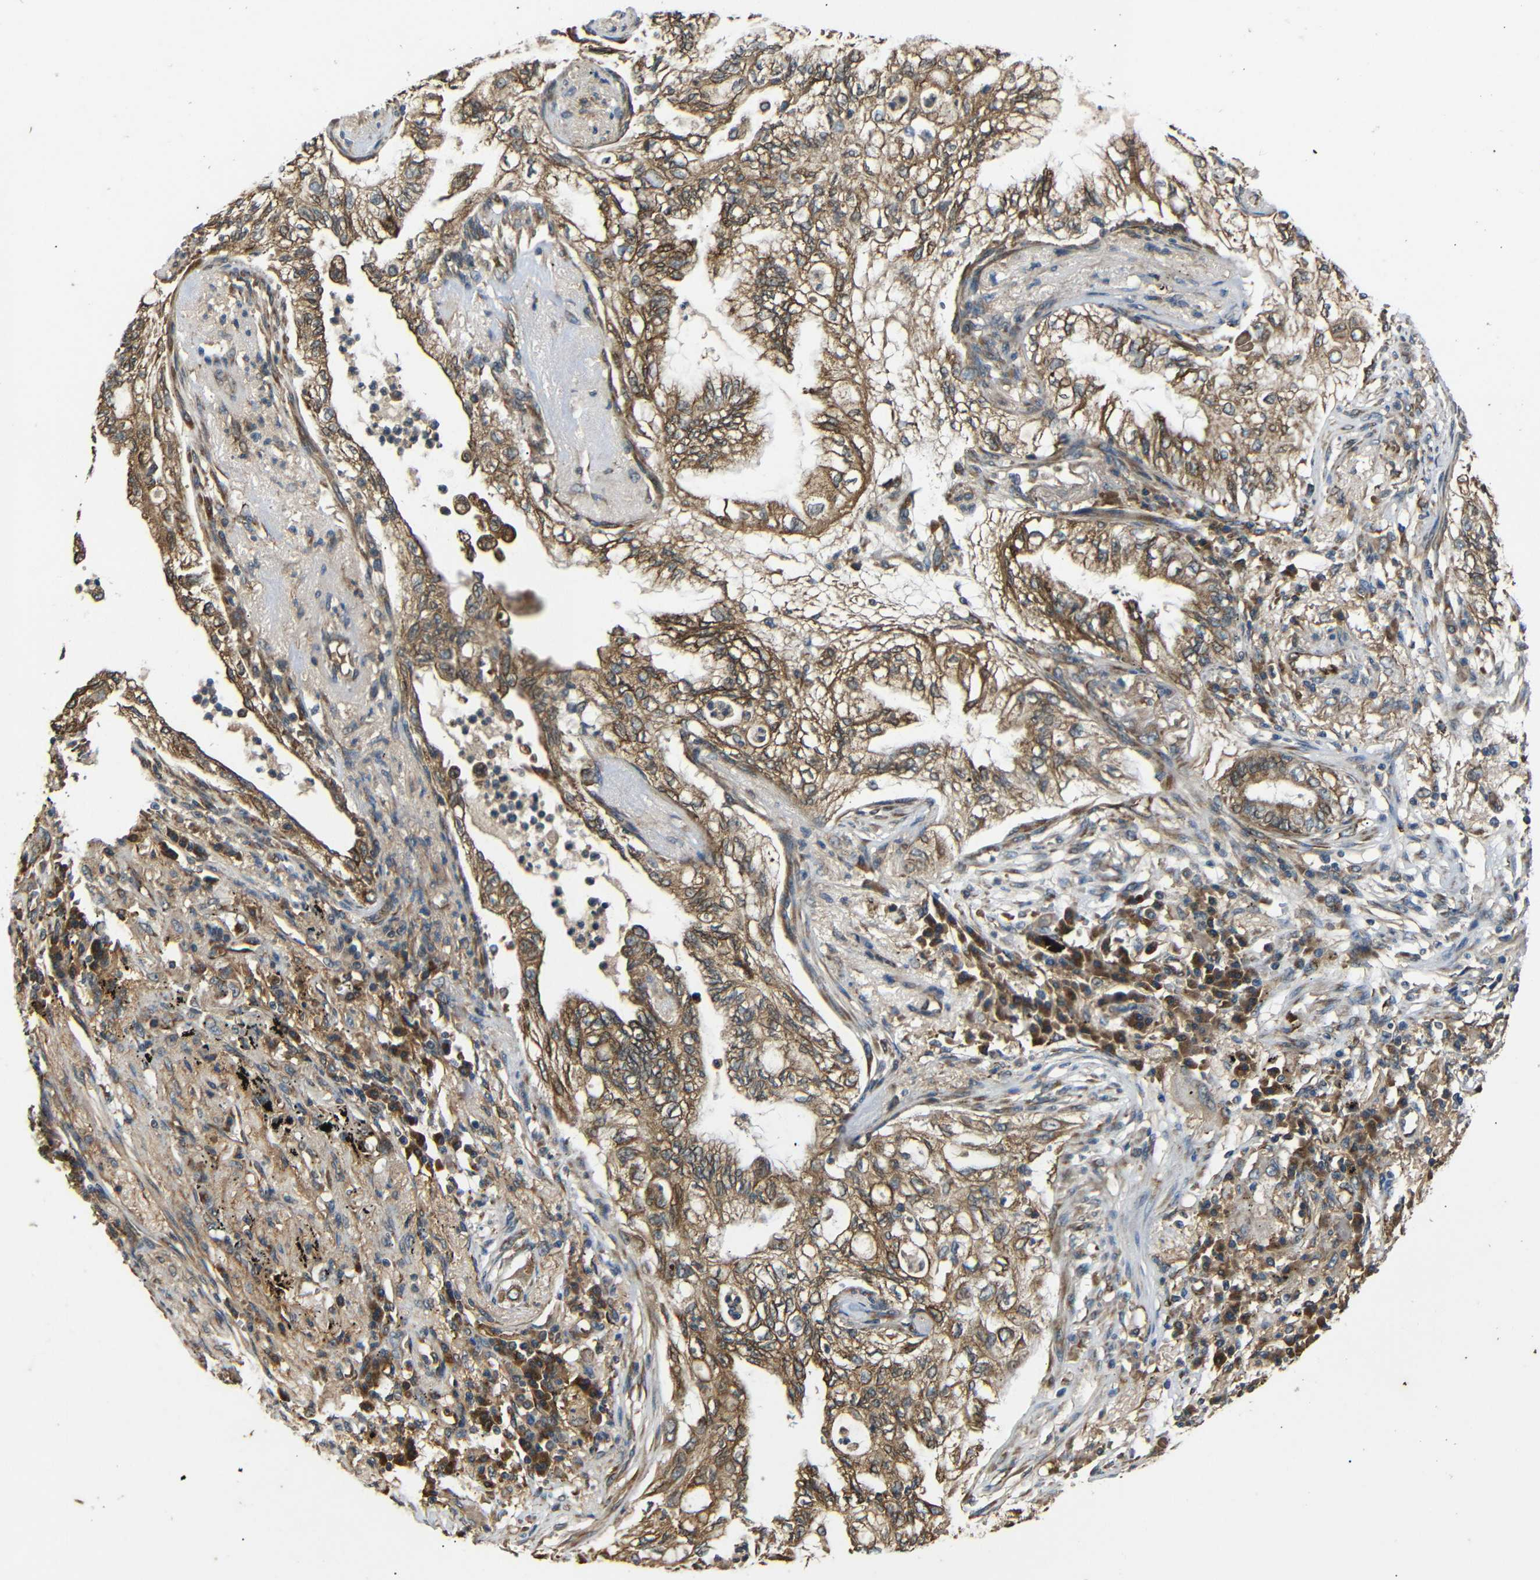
{"staining": {"intensity": "moderate", "quantity": ">75%", "location": "cytoplasmic/membranous"}, "tissue": "lung cancer", "cell_type": "Tumor cells", "image_type": "cancer", "snomed": [{"axis": "morphology", "description": "Normal tissue, NOS"}, {"axis": "morphology", "description": "Adenocarcinoma, NOS"}, {"axis": "topography", "description": "Bronchus"}, {"axis": "topography", "description": "Lung"}], "caption": "A photomicrograph of human adenocarcinoma (lung) stained for a protein reveals moderate cytoplasmic/membranous brown staining in tumor cells.", "gene": "TRPC1", "patient": {"sex": "female", "age": 70}}